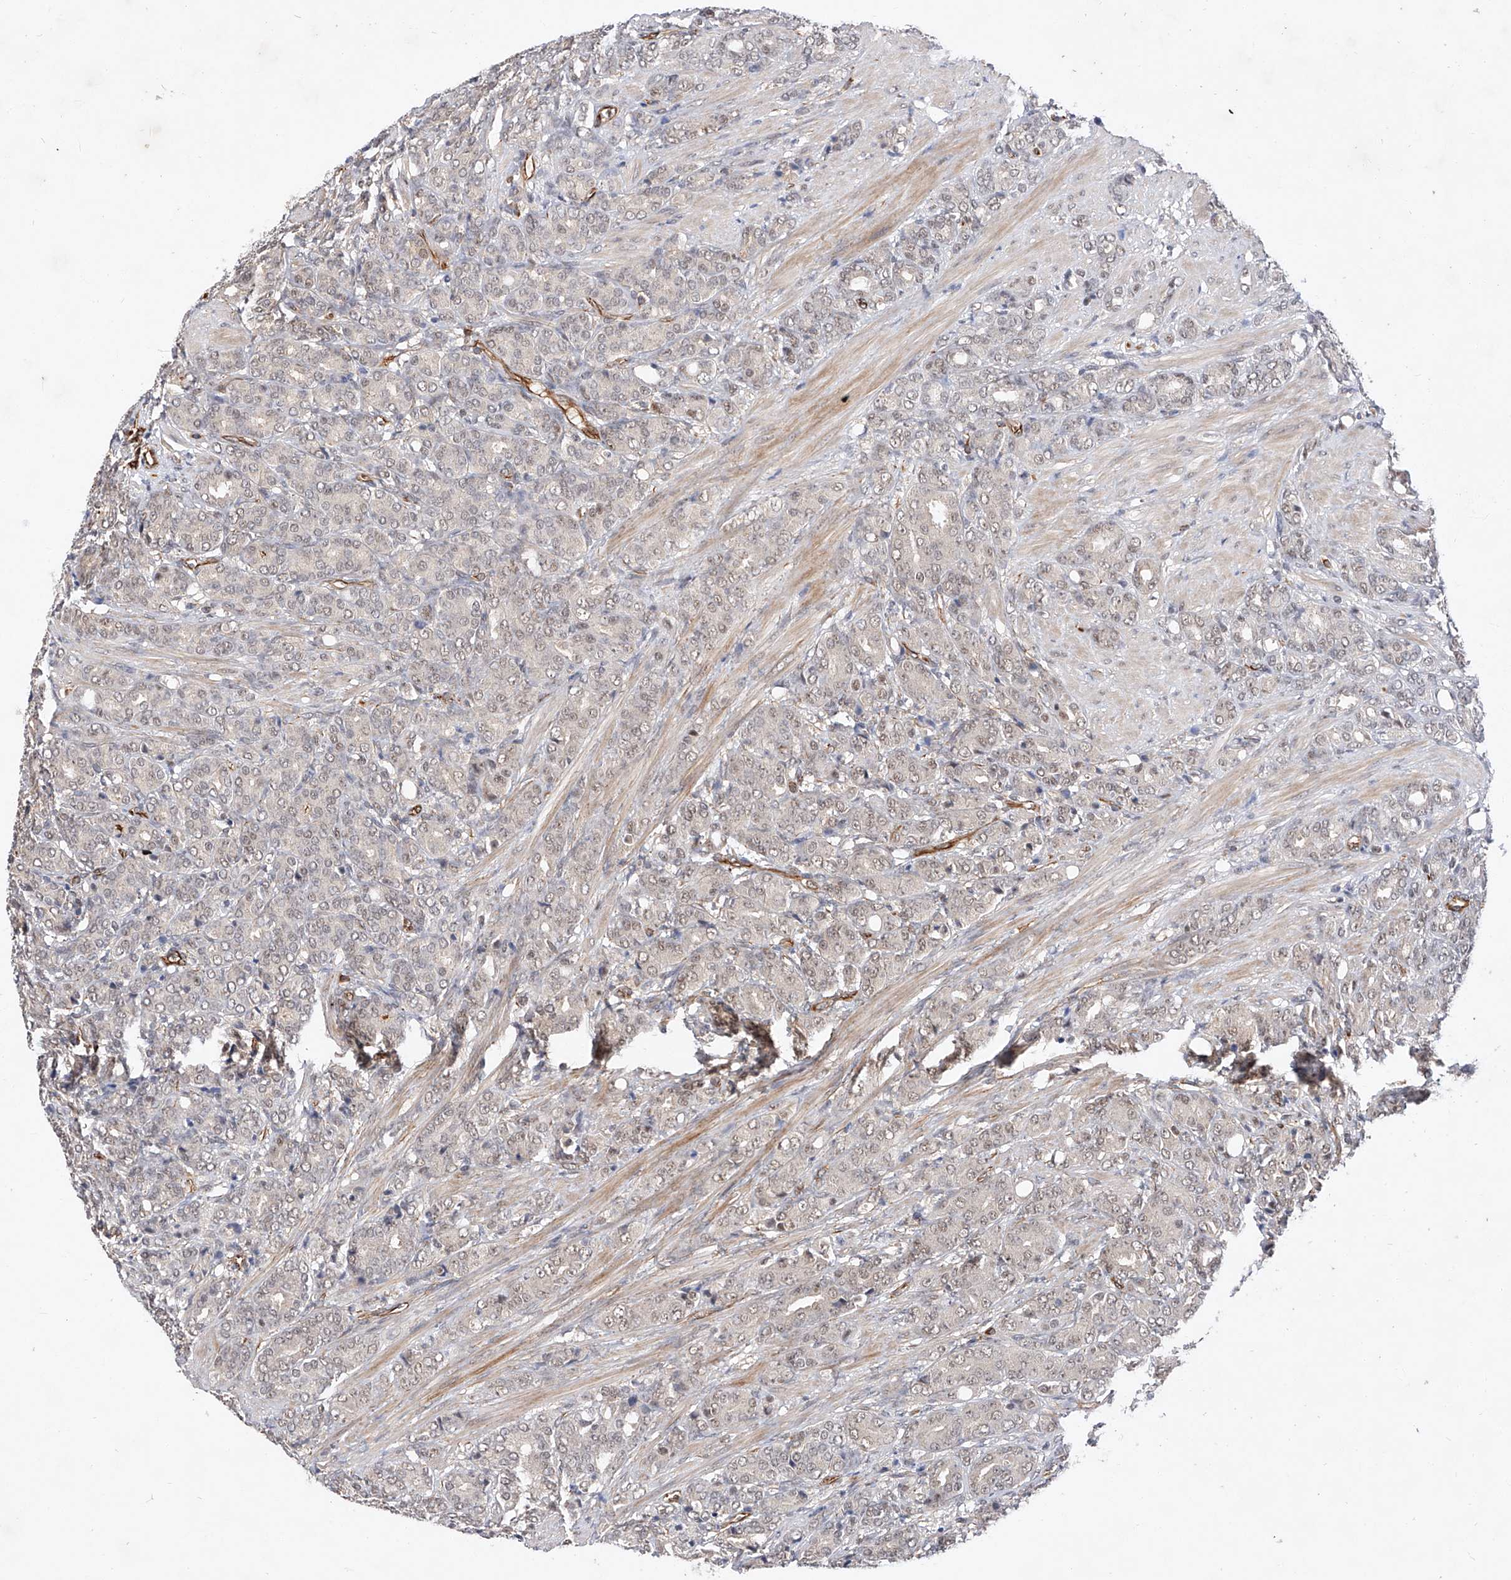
{"staining": {"intensity": "moderate", "quantity": "<25%", "location": "nuclear"}, "tissue": "prostate cancer", "cell_type": "Tumor cells", "image_type": "cancer", "snomed": [{"axis": "morphology", "description": "Adenocarcinoma, High grade"}, {"axis": "topography", "description": "Prostate"}], "caption": "A histopathology image showing moderate nuclear expression in approximately <25% of tumor cells in prostate adenocarcinoma (high-grade), as visualized by brown immunohistochemical staining.", "gene": "AMD1", "patient": {"sex": "male", "age": 62}}